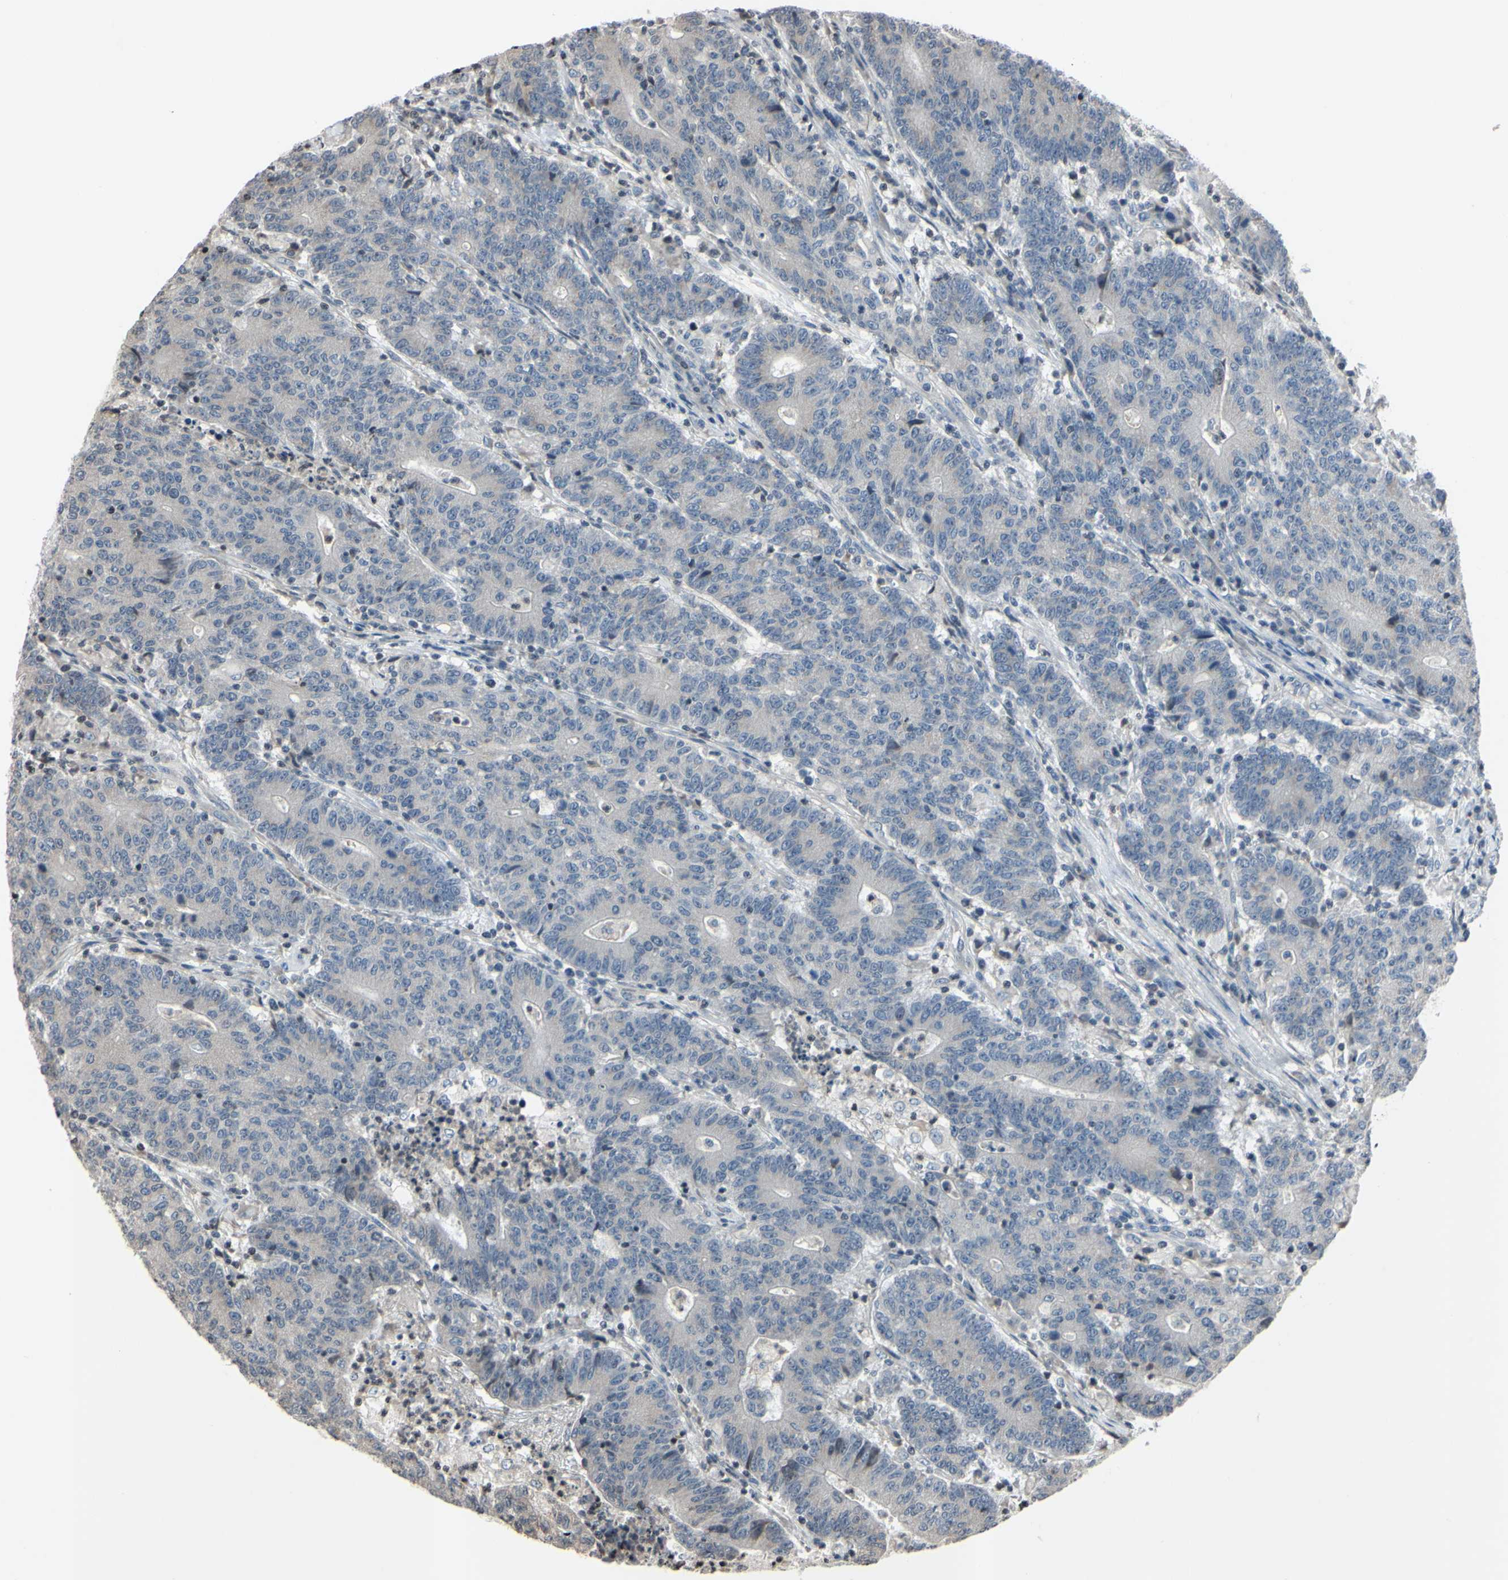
{"staining": {"intensity": "negative", "quantity": "none", "location": "none"}, "tissue": "colorectal cancer", "cell_type": "Tumor cells", "image_type": "cancer", "snomed": [{"axis": "morphology", "description": "Normal tissue, NOS"}, {"axis": "morphology", "description": "Adenocarcinoma, NOS"}, {"axis": "topography", "description": "Colon"}], "caption": "This histopathology image is of adenocarcinoma (colorectal) stained with IHC to label a protein in brown with the nuclei are counter-stained blue. There is no staining in tumor cells.", "gene": "ARG1", "patient": {"sex": "female", "age": 75}}